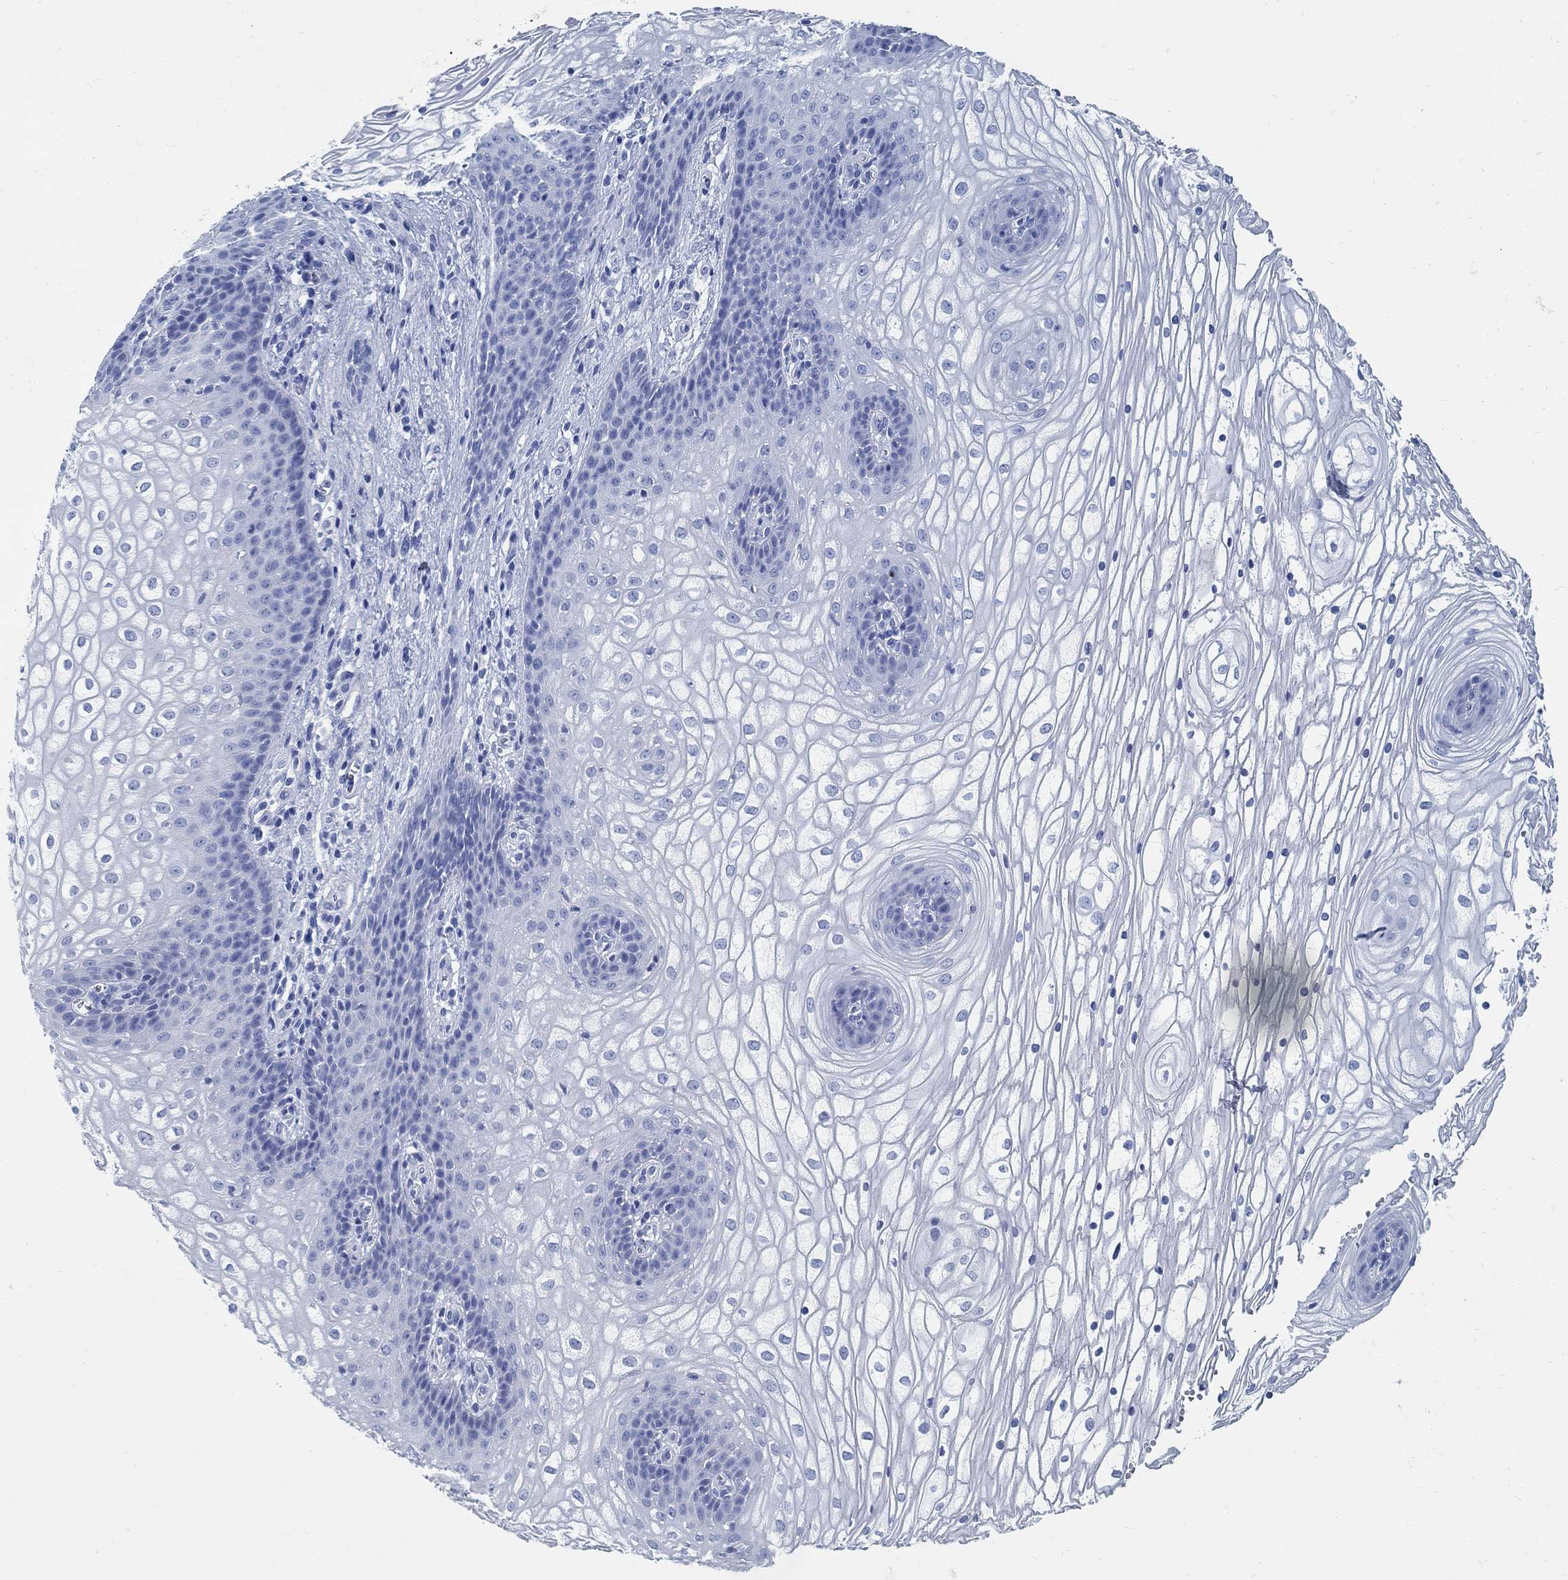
{"staining": {"intensity": "negative", "quantity": "none", "location": "none"}, "tissue": "vagina", "cell_type": "Squamous epithelial cells", "image_type": "normal", "snomed": [{"axis": "morphology", "description": "Normal tissue, NOS"}, {"axis": "topography", "description": "Vagina"}], "caption": "Squamous epithelial cells are negative for brown protein staining in benign vagina. The staining is performed using DAB brown chromogen with nuclei counter-stained in using hematoxylin.", "gene": "SLC45A1", "patient": {"sex": "female", "age": 34}}